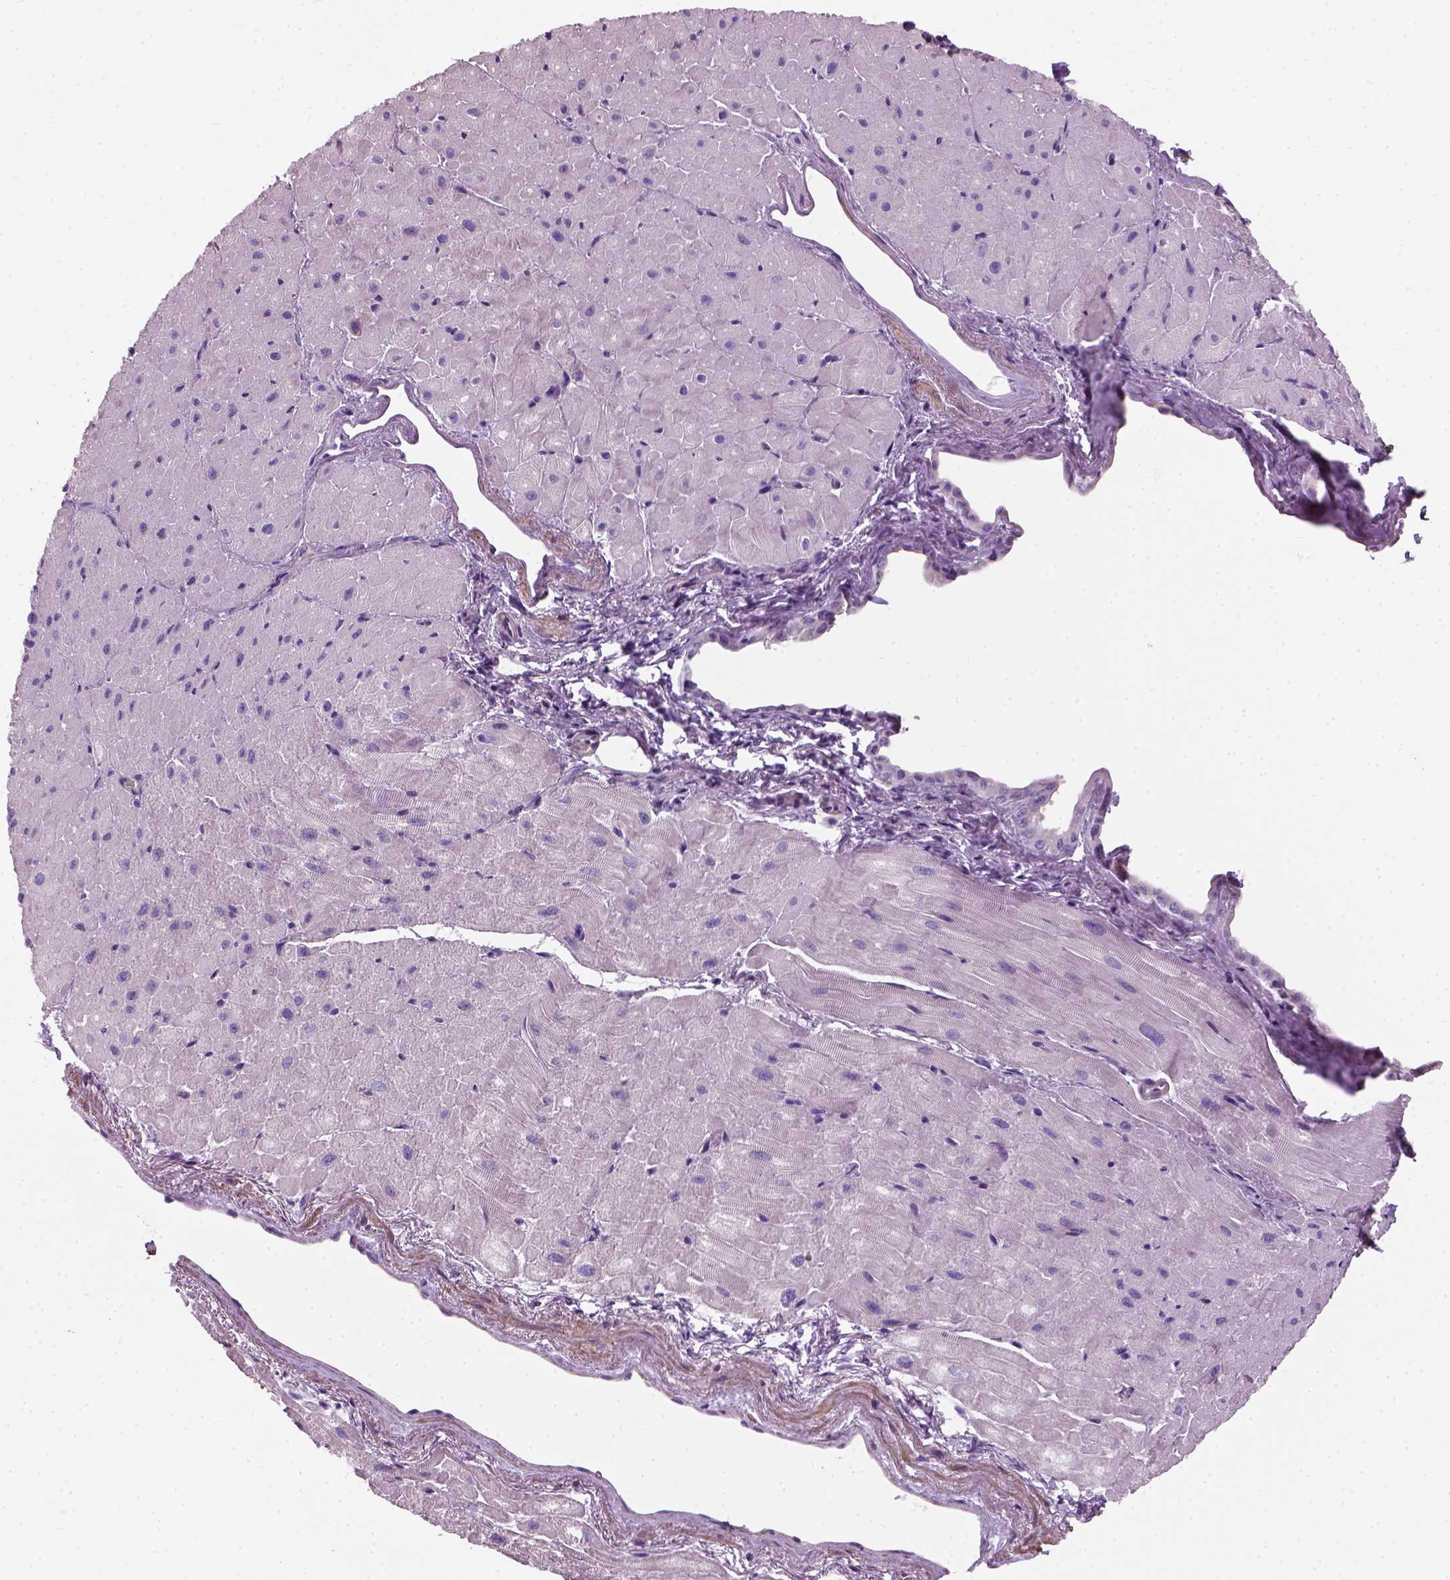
{"staining": {"intensity": "negative", "quantity": "none", "location": "none"}, "tissue": "heart muscle", "cell_type": "Cardiomyocytes", "image_type": "normal", "snomed": [{"axis": "morphology", "description": "Normal tissue, NOS"}, {"axis": "topography", "description": "Heart"}], "caption": "Histopathology image shows no significant protein staining in cardiomyocytes of unremarkable heart muscle.", "gene": "FAM161A", "patient": {"sex": "male", "age": 62}}